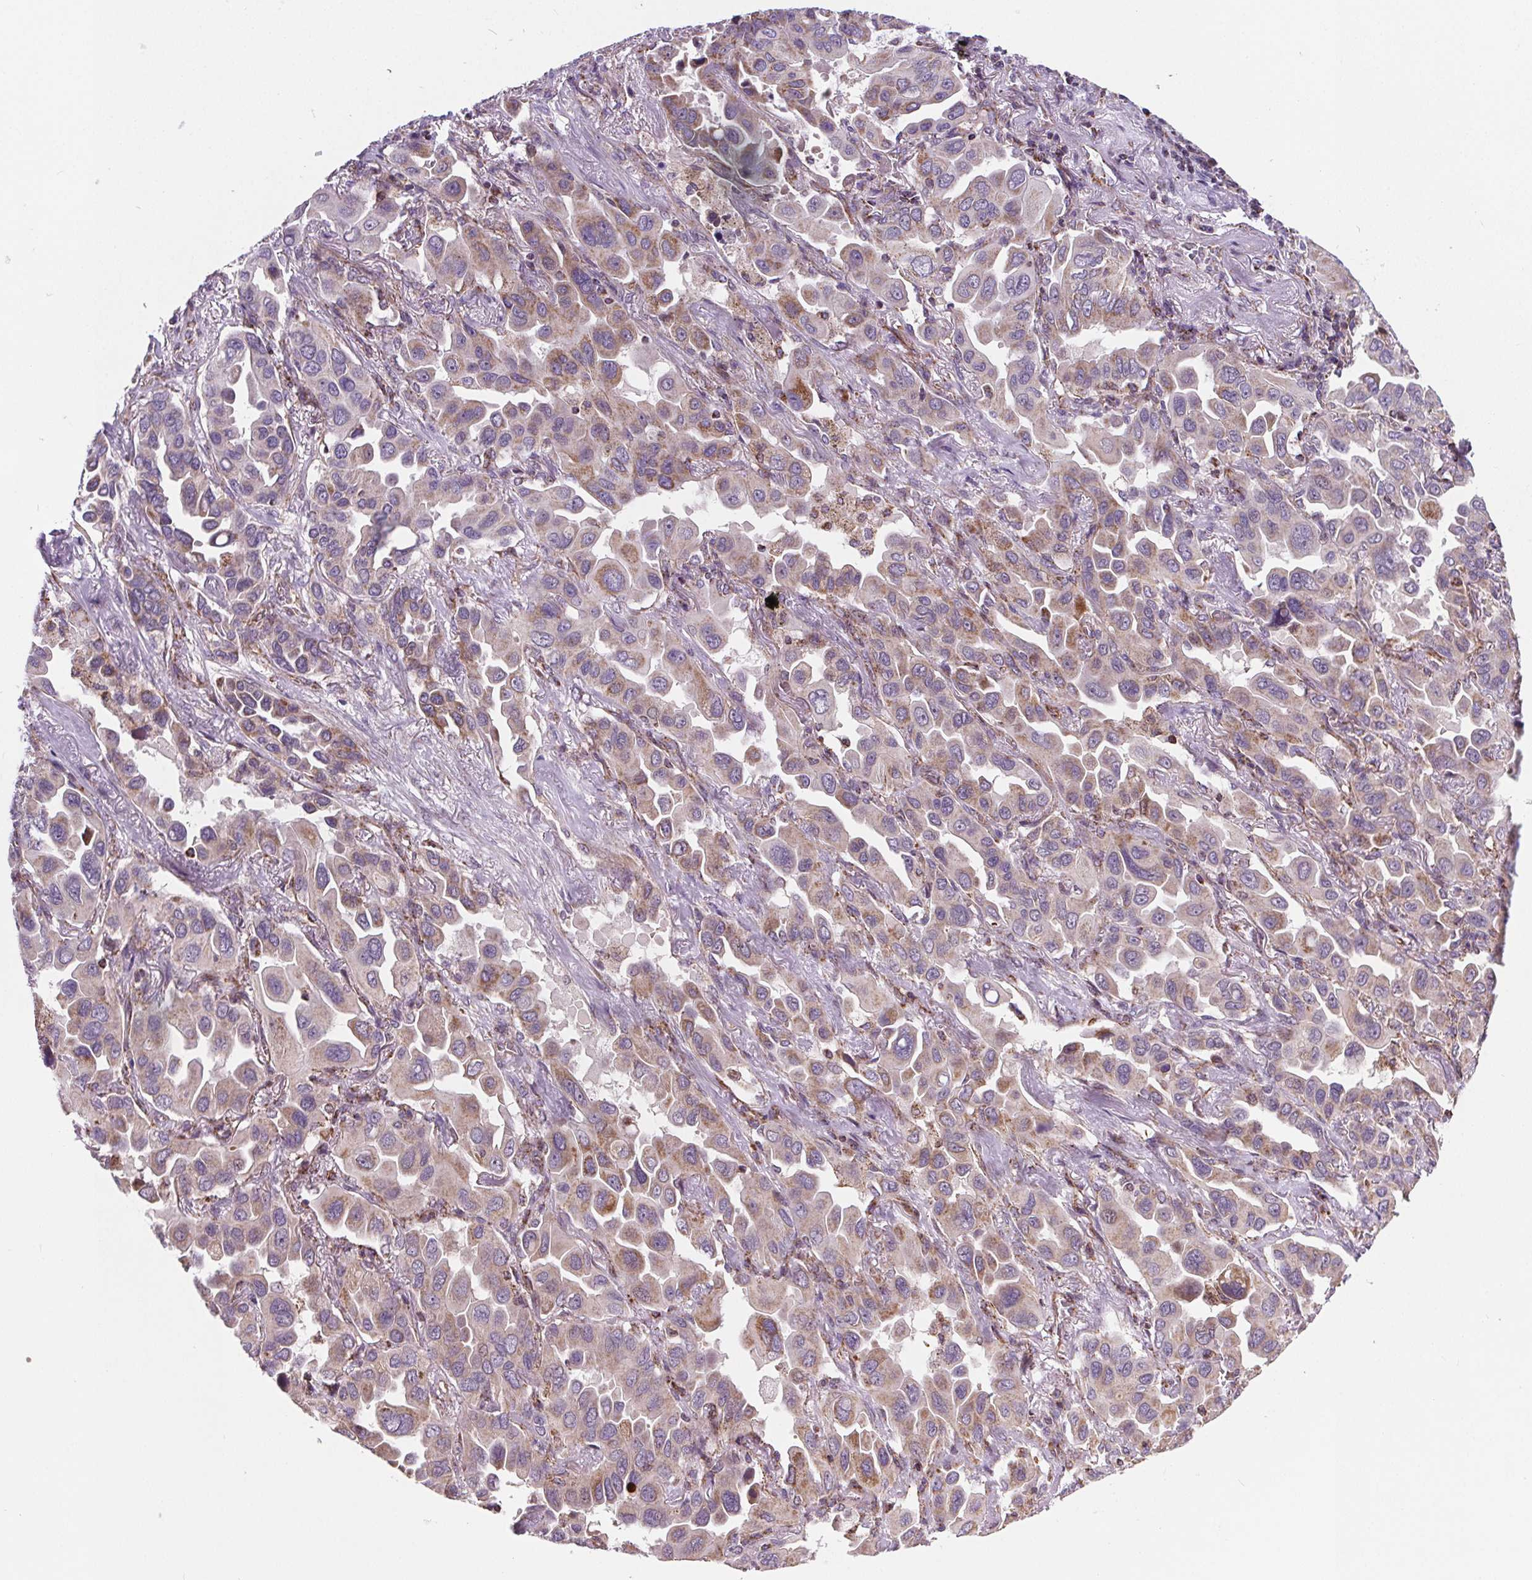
{"staining": {"intensity": "moderate", "quantity": "<25%", "location": "cytoplasmic/membranous"}, "tissue": "lung cancer", "cell_type": "Tumor cells", "image_type": "cancer", "snomed": [{"axis": "morphology", "description": "Adenocarcinoma, NOS"}, {"axis": "topography", "description": "Lung"}], "caption": "Protein expression analysis of human lung cancer (adenocarcinoma) reveals moderate cytoplasmic/membranous staining in about <25% of tumor cells.", "gene": "GOLT1B", "patient": {"sex": "male", "age": 64}}